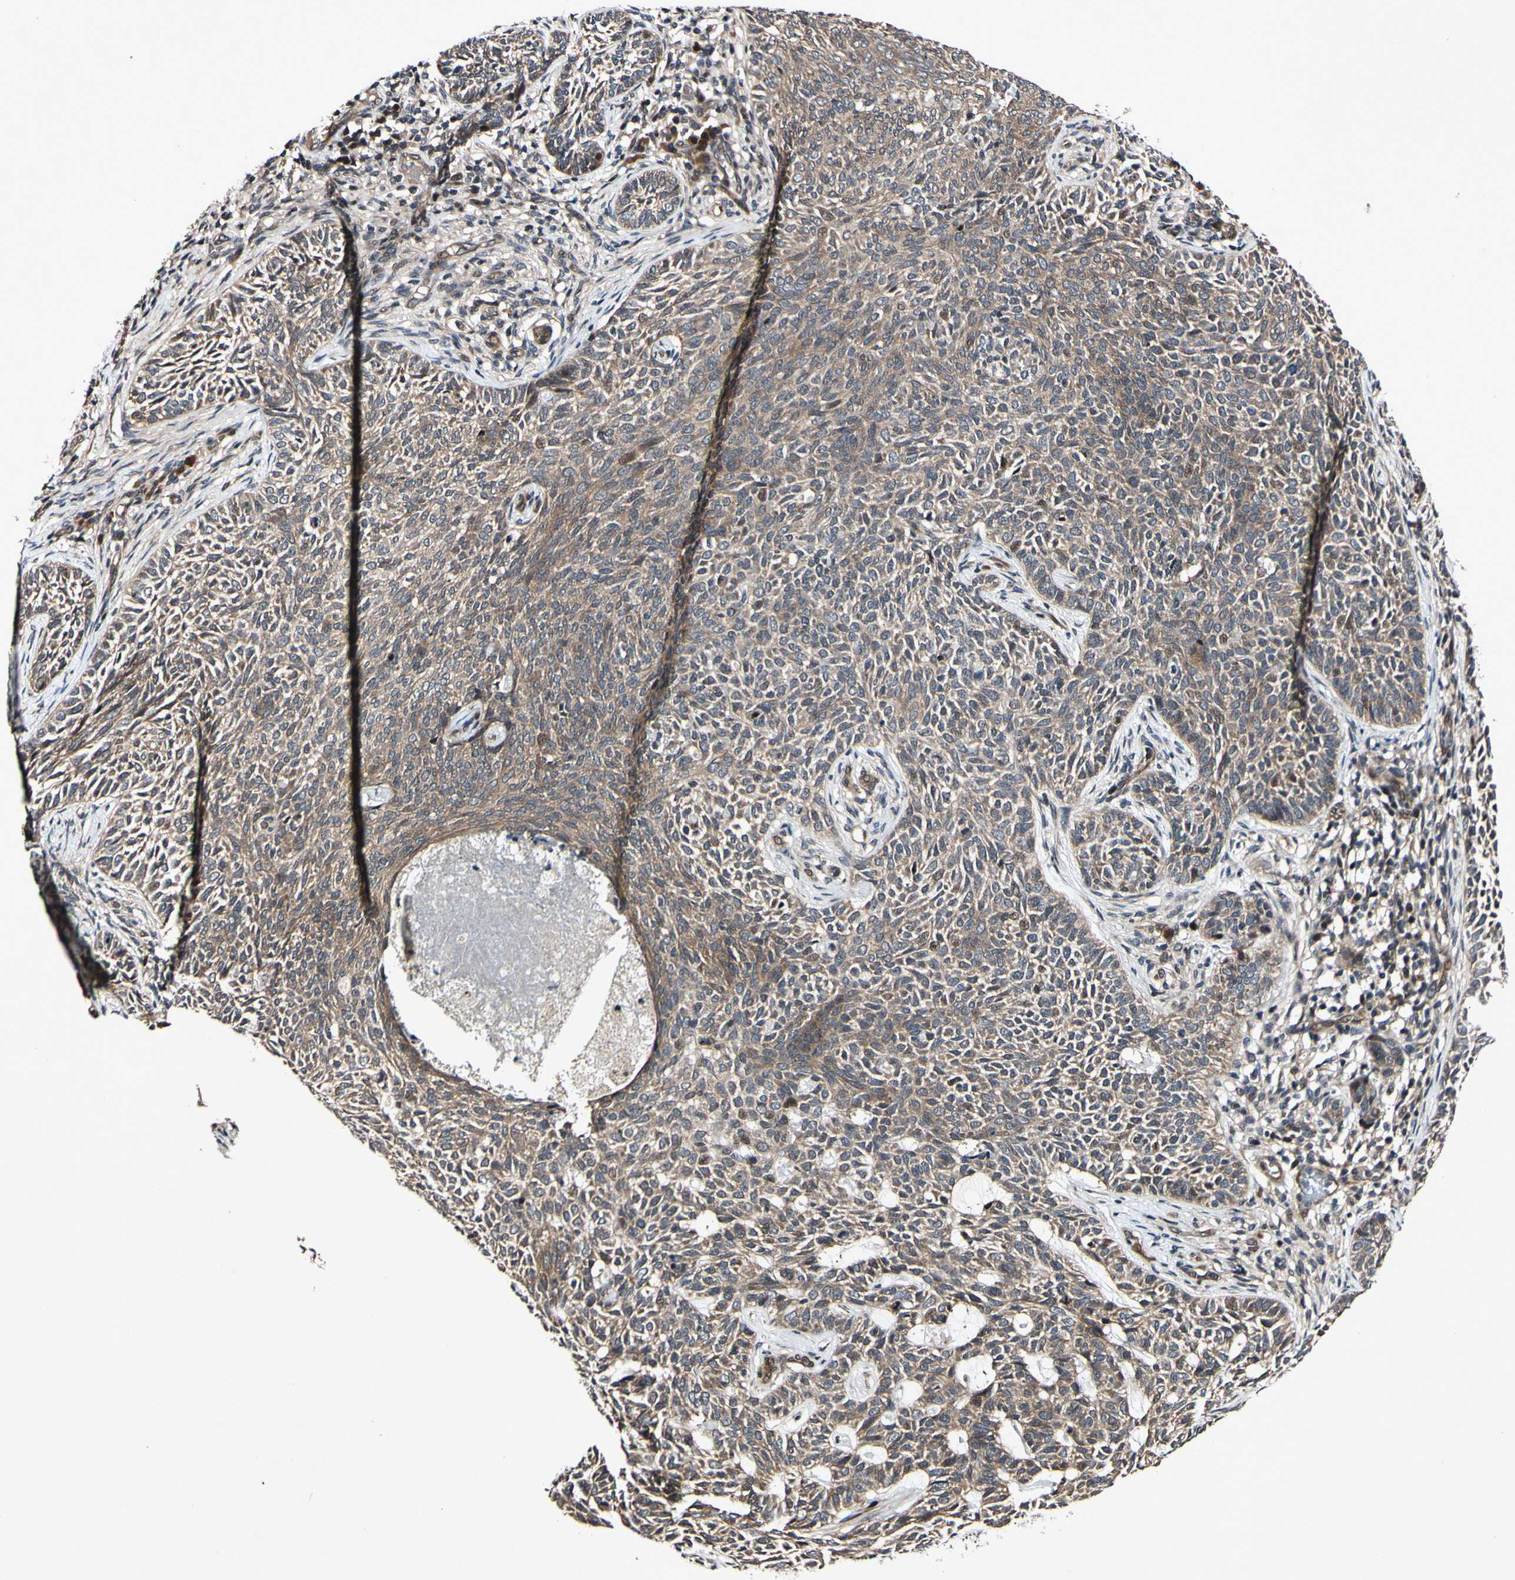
{"staining": {"intensity": "moderate", "quantity": ">75%", "location": "cytoplasmic/membranous"}, "tissue": "skin cancer", "cell_type": "Tumor cells", "image_type": "cancer", "snomed": [{"axis": "morphology", "description": "Basal cell carcinoma"}, {"axis": "topography", "description": "Skin"}], "caption": "The micrograph displays staining of skin cancer, revealing moderate cytoplasmic/membranous protein positivity (brown color) within tumor cells. (DAB (3,3'-diaminobenzidine) IHC, brown staining for protein, blue staining for nuclei).", "gene": "CSNK1E", "patient": {"sex": "male", "age": 87}}